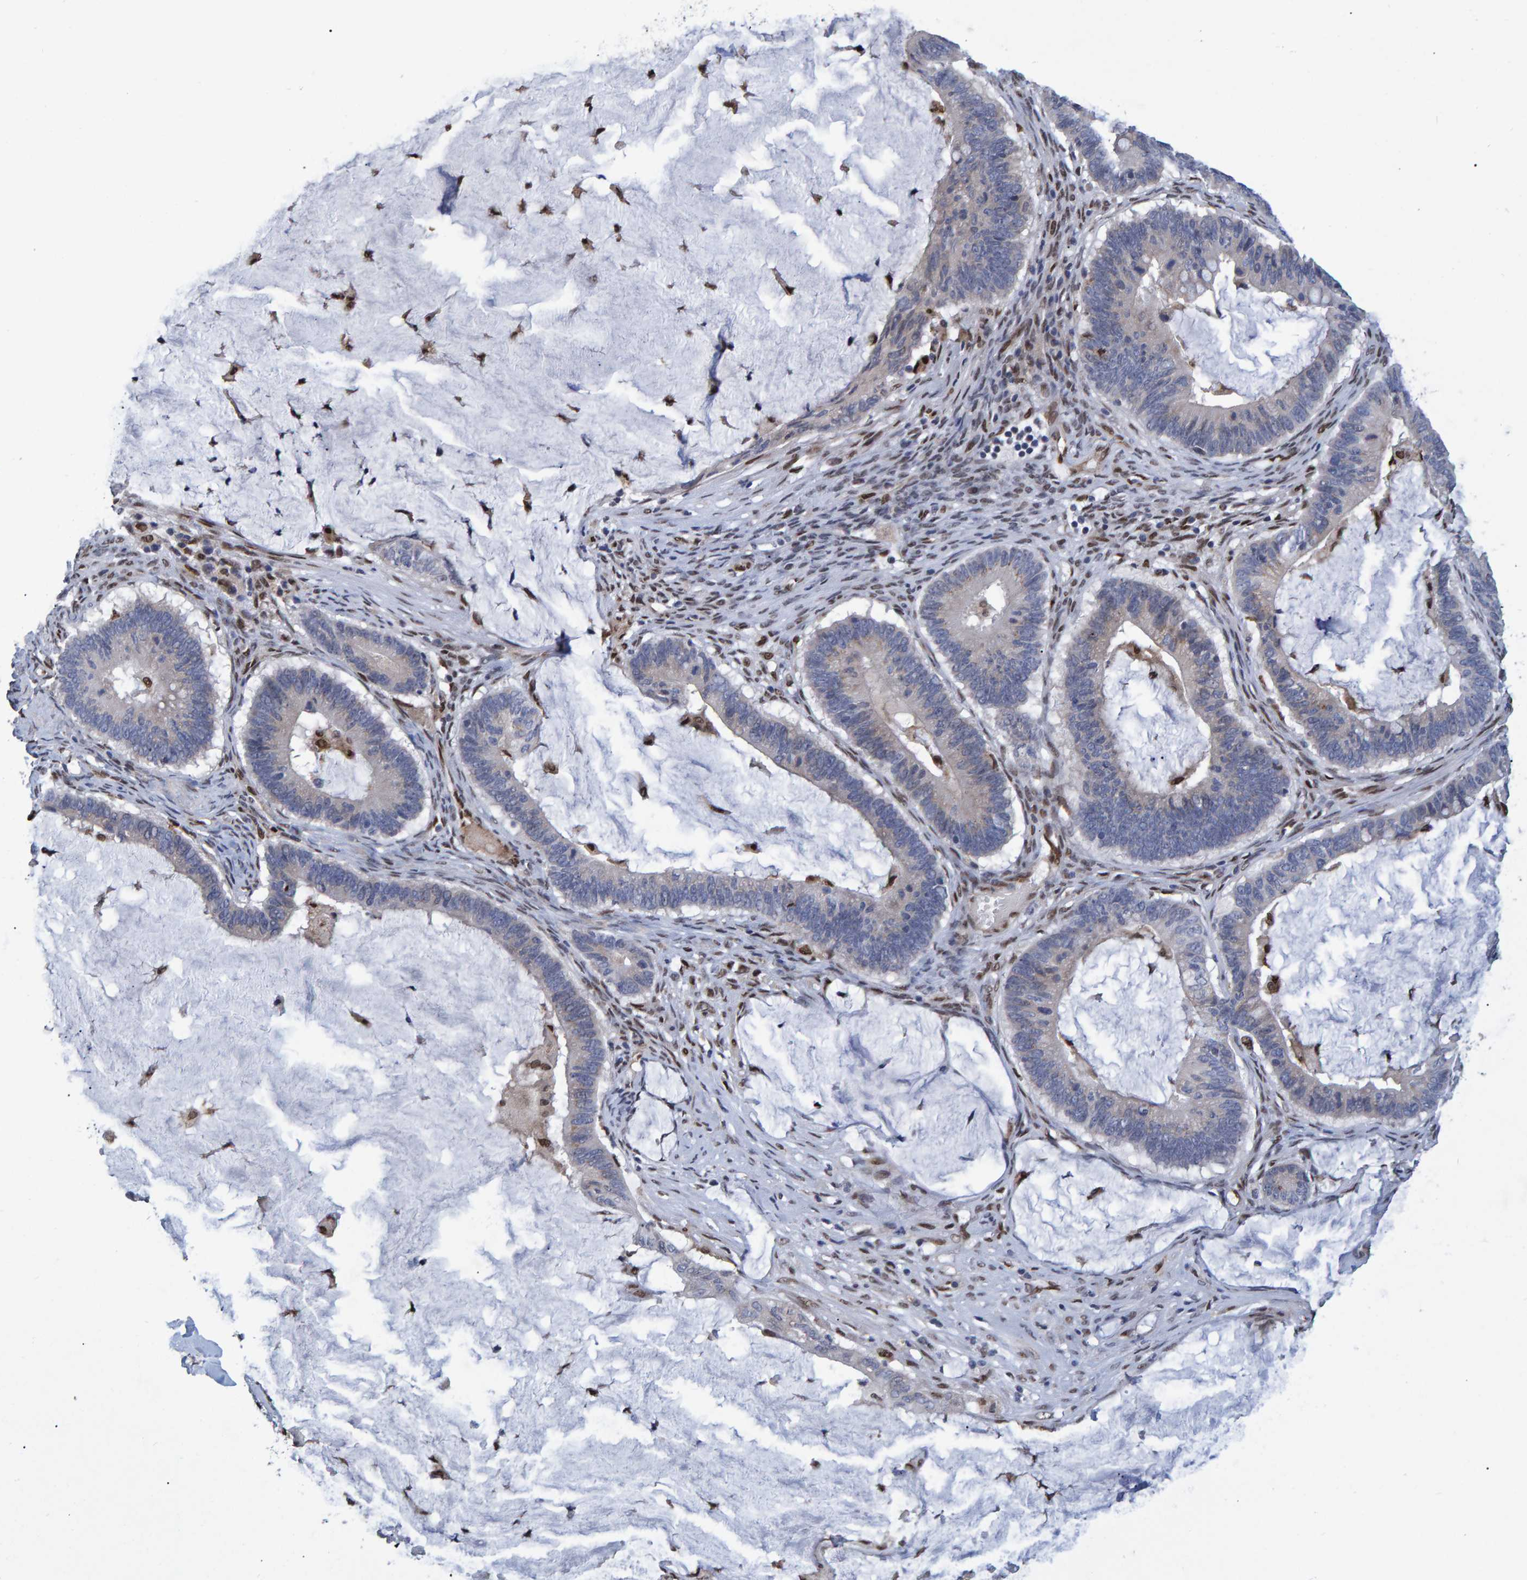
{"staining": {"intensity": "weak", "quantity": "25%-75%", "location": "cytoplasmic/membranous"}, "tissue": "ovarian cancer", "cell_type": "Tumor cells", "image_type": "cancer", "snomed": [{"axis": "morphology", "description": "Cystadenocarcinoma, mucinous, NOS"}, {"axis": "topography", "description": "Ovary"}], "caption": "IHC image of neoplastic tissue: human ovarian cancer (mucinous cystadenocarcinoma) stained using IHC displays low levels of weak protein expression localized specifically in the cytoplasmic/membranous of tumor cells, appearing as a cytoplasmic/membranous brown color.", "gene": "QKI", "patient": {"sex": "female", "age": 61}}